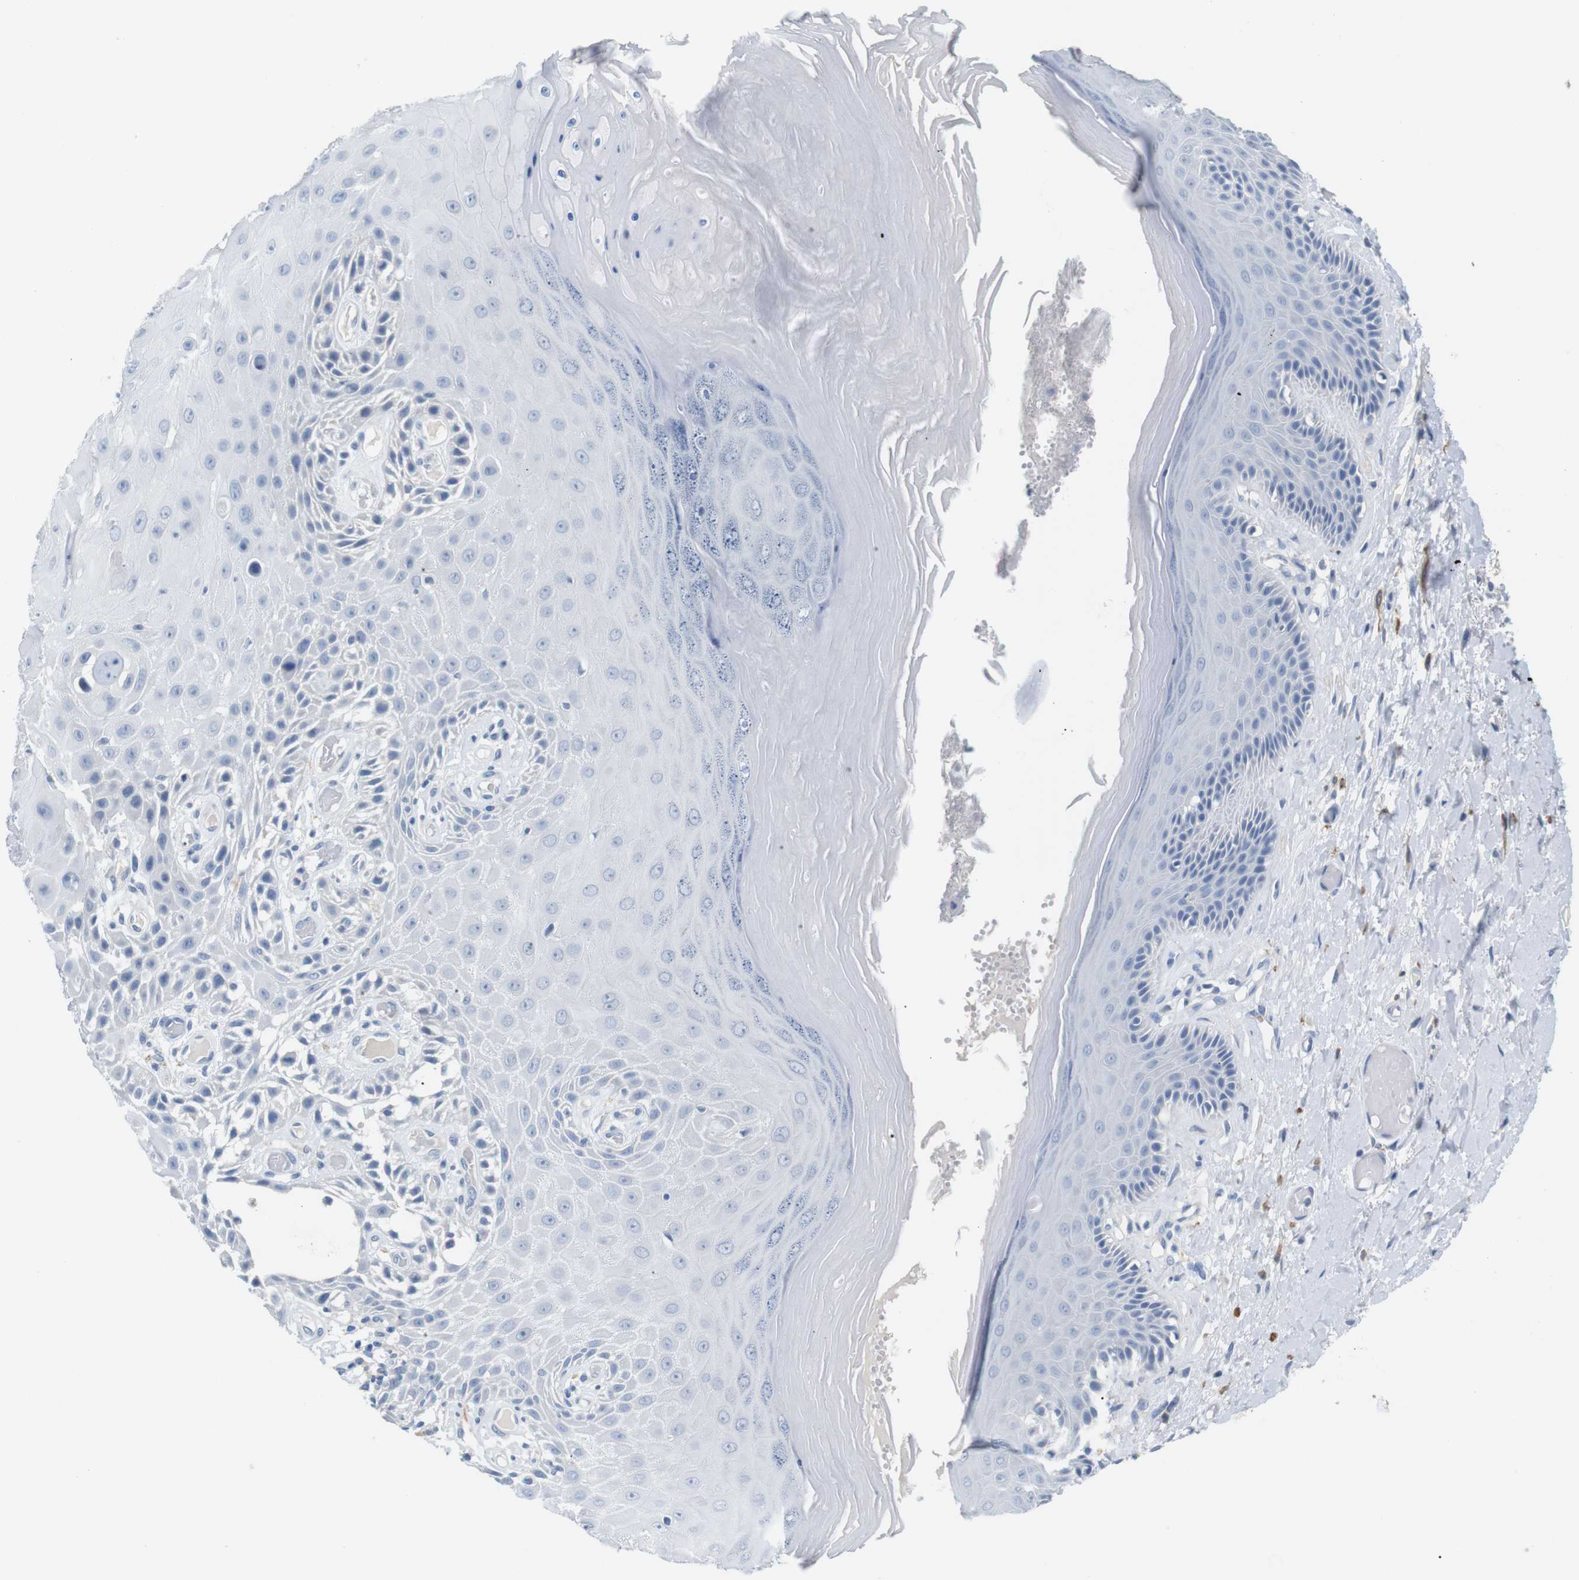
{"staining": {"intensity": "weak", "quantity": "<25%", "location": "cytoplasmic/membranous"}, "tissue": "skin", "cell_type": "Epidermal cells", "image_type": "normal", "snomed": [{"axis": "morphology", "description": "Normal tissue, NOS"}, {"axis": "topography", "description": "Vulva"}], "caption": "DAB (3,3'-diaminobenzidine) immunohistochemical staining of unremarkable human skin displays no significant positivity in epidermal cells.", "gene": "FCGRT", "patient": {"sex": "female", "age": 73}}